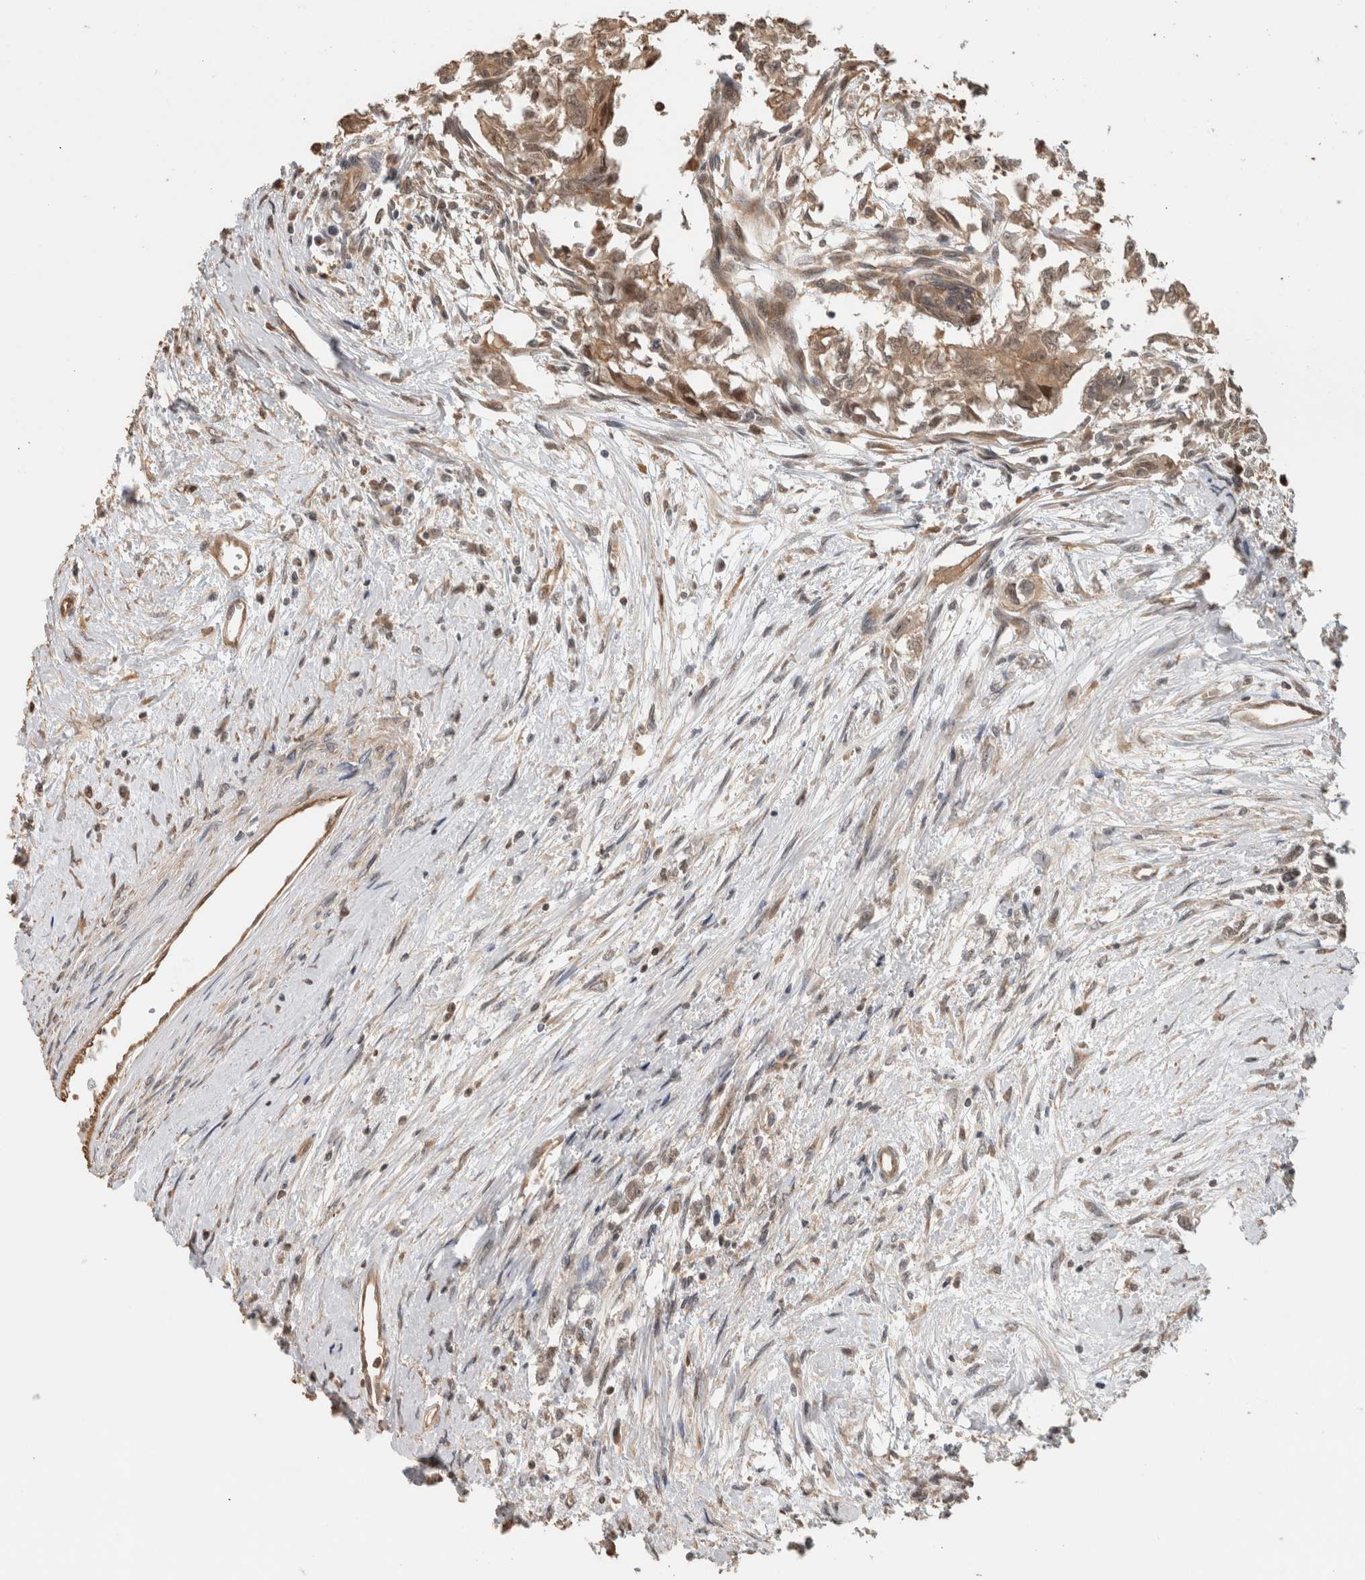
{"staining": {"intensity": "moderate", "quantity": ">75%", "location": "cytoplasmic/membranous"}, "tissue": "testis cancer", "cell_type": "Tumor cells", "image_type": "cancer", "snomed": [{"axis": "morphology", "description": "Seminoma, NOS"}, {"axis": "morphology", "description": "Carcinoma, Embryonal, NOS"}, {"axis": "topography", "description": "Testis"}], "caption": "IHC (DAB (3,3'-diaminobenzidine)) staining of seminoma (testis) demonstrates moderate cytoplasmic/membranous protein positivity in approximately >75% of tumor cells. (DAB (3,3'-diaminobenzidine) IHC with brightfield microscopy, high magnification).", "gene": "OTUD6B", "patient": {"sex": "male", "age": 51}}